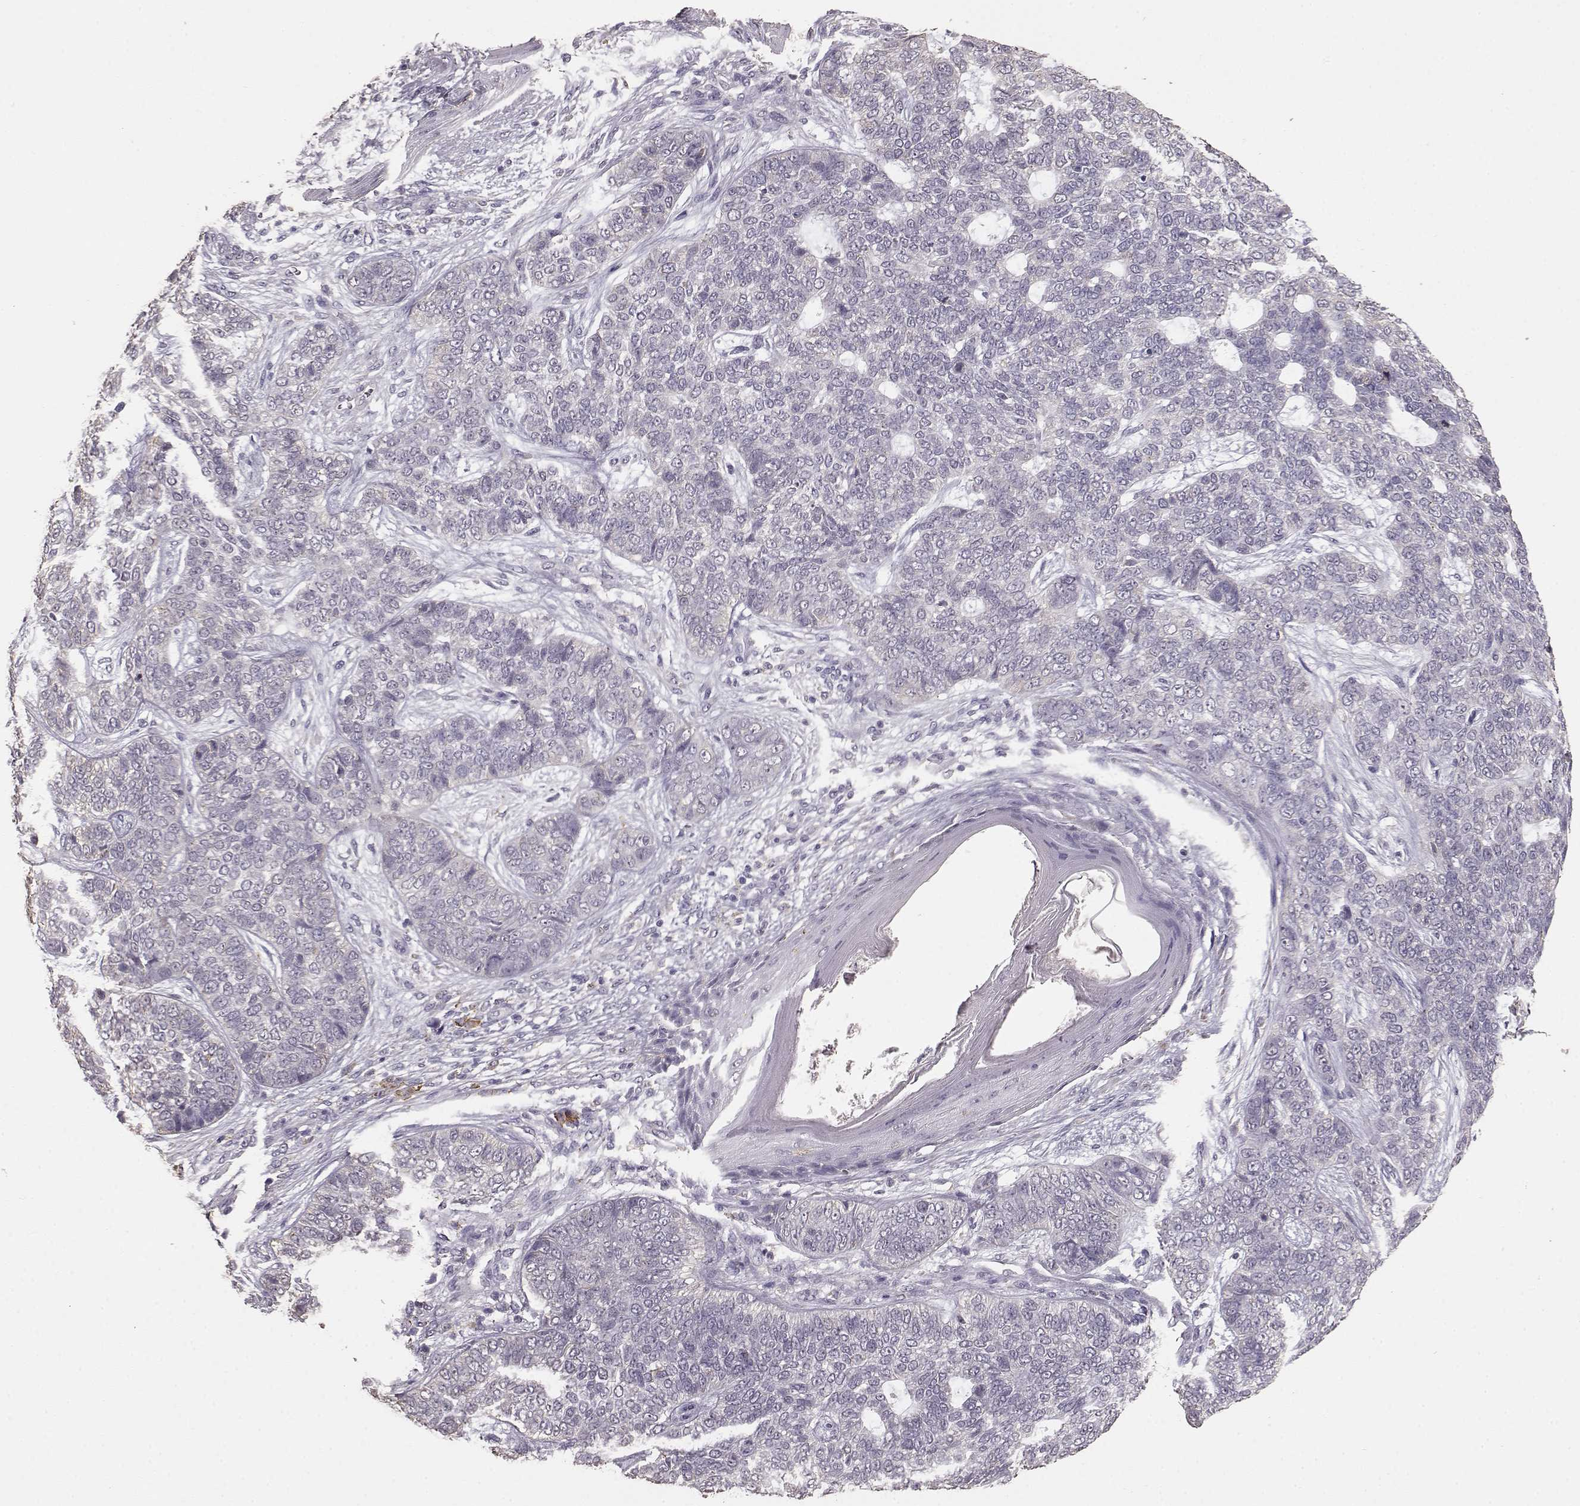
{"staining": {"intensity": "negative", "quantity": "none", "location": "none"}, "tissue": "skin cancer", "cell_type": "Tumor cells", "image_type": "cancer", "snomed": [{"axis": "morphology", "description": "Basal cell carcinoma"}, {"axis": "topography", "description": "Skin"}], "caption": "This is an IHC photomicrograph of human basal cell carcinoma (skin). There is no staining in tumor cells.", "gene": "GABRG3", "patient": {"sex": "female", "age": 69}}